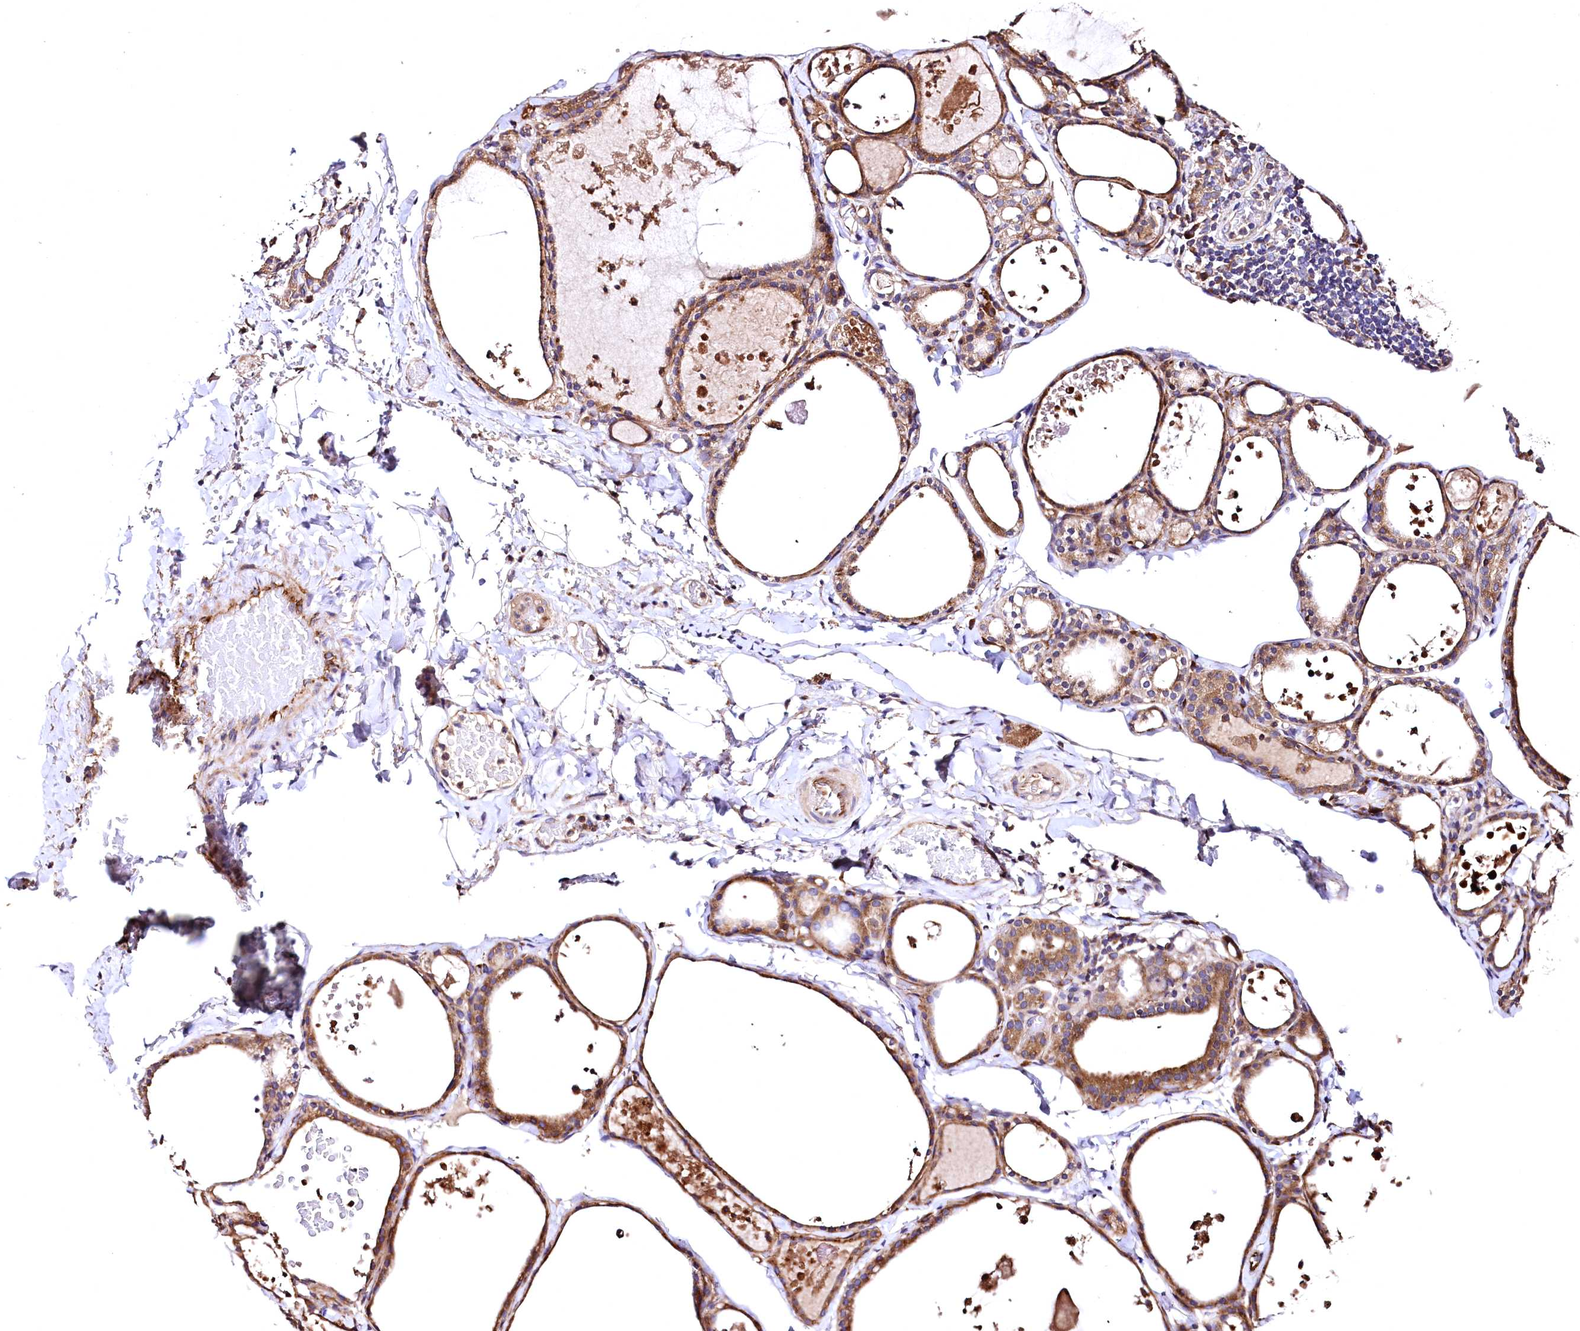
{"staining": {"intensity": "moderate", "quantity": ">75%", "location": "cytoplasmic/membranous"}, "tissue": "thyroid gland", "cell_type": "Glandular cells", "image_type": "normal", "snomed": [{"axis": "morphology", "description": "Normal tissue, NOS"}, {"axis": "topography", "description": "Thyroid gland"}], "caption": "Glandular cells reveal medium levels of moderate cytoplasmic/membranous staining in approximately >75% of cells in normal thyroid gland. The staining was performed using DAB, with brown indicating positive protein expression. Nuclei are stained blue with hematoxylin.", "gene": "RASSF1", "patient": {"sex": "male", "age": 56}}